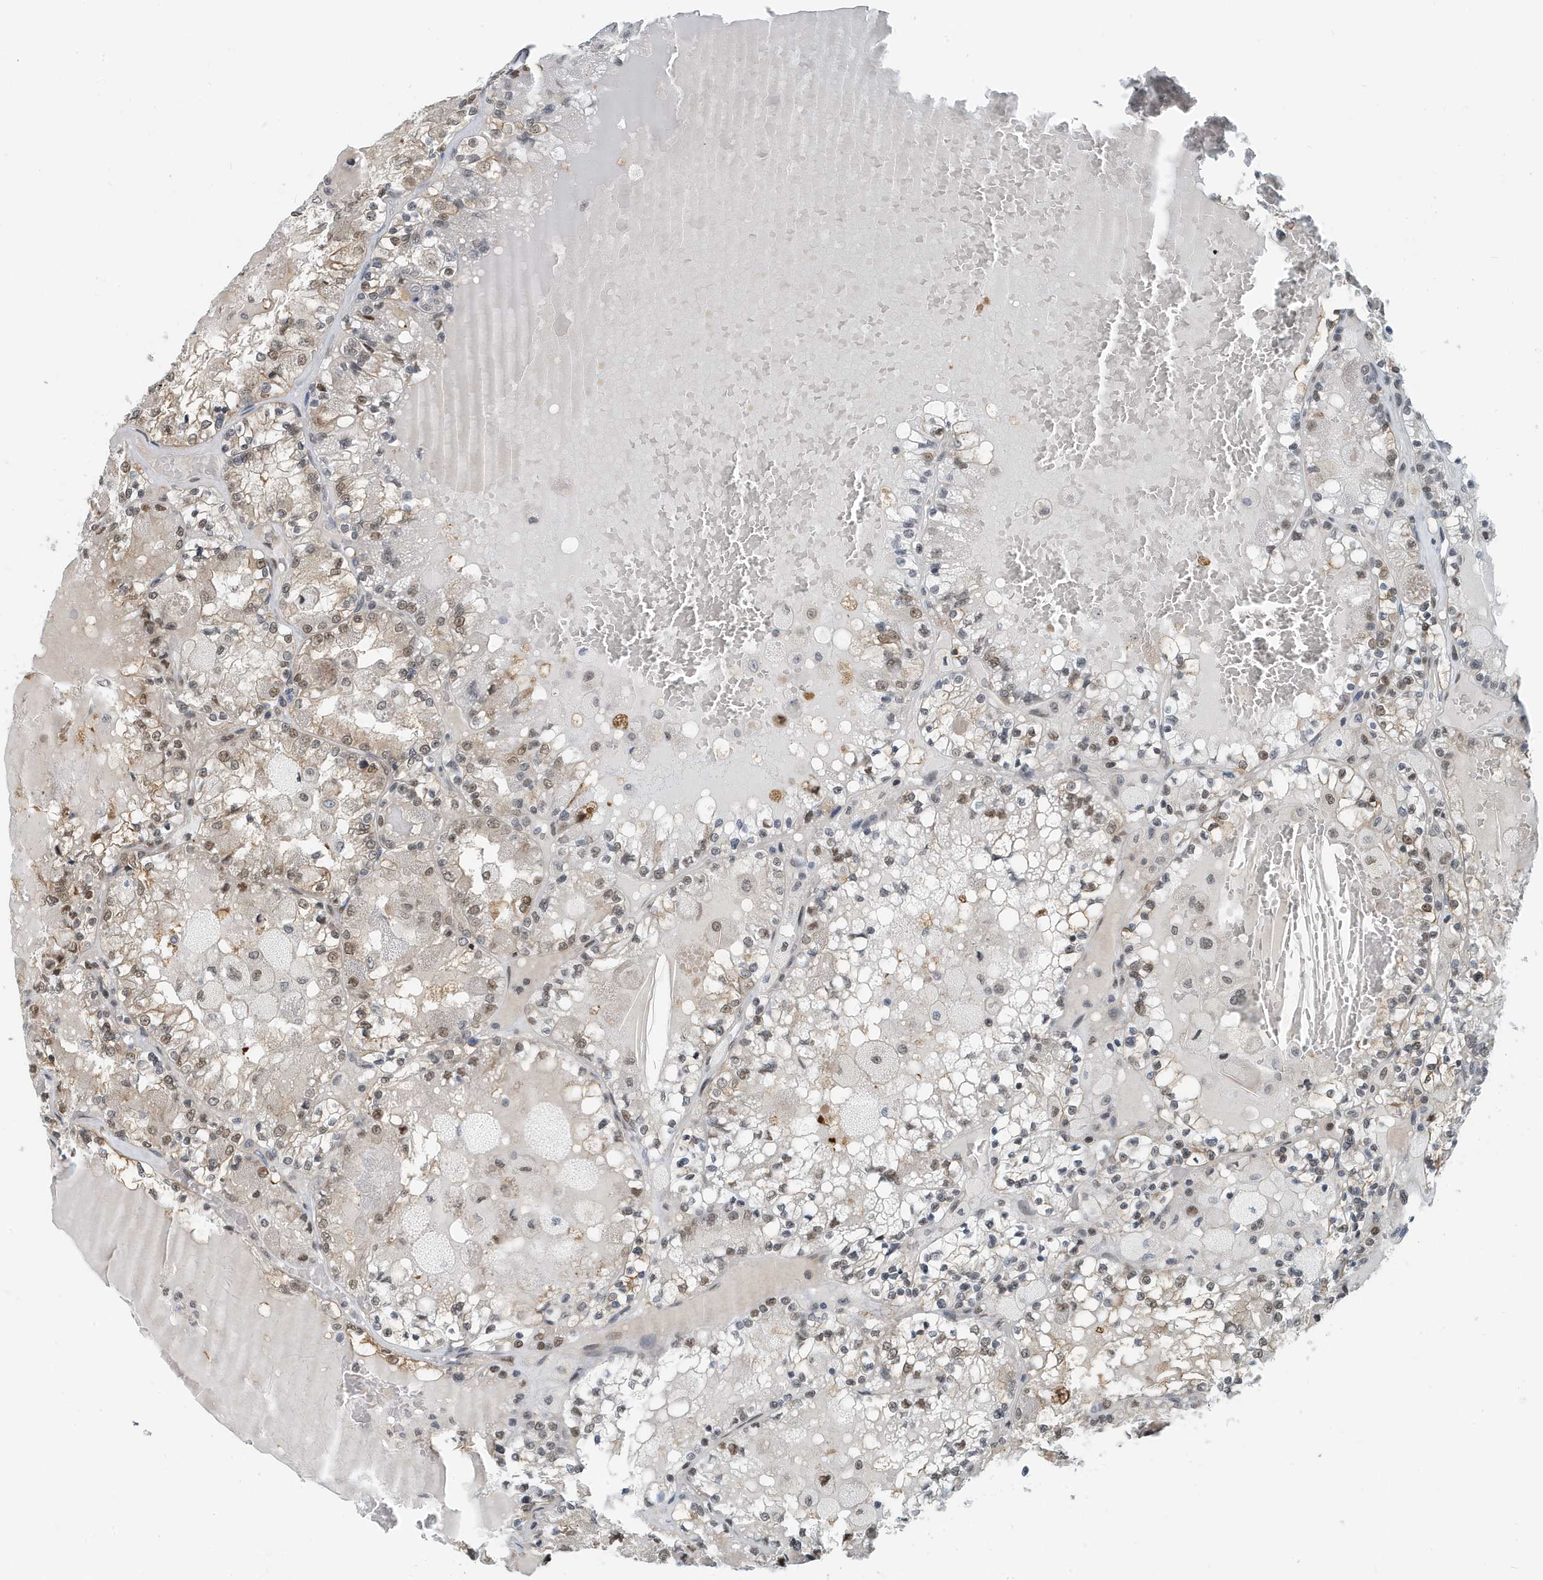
{"staining": {"intensity": "moderate", "quantity": "25%-75%", "location": "cytoplasmic/membranous,nuclear"}, "tissue": "renal cancer", "cell_type": "Tumor cells", "image_type": "cancer", "snomed": [{"axis": "morphology", "description": "Adenocarcinoma, NOS"}, {"axis": "topography", "description": "Kidney"}], "caption": "An immunohistochemistry photomicrograph of tumor tissue is shown. Protein staining in brown labels moderate cytoplasmic/membranous and nuclear positivity in renal cancer (adenocarcinoma) within tumor cells.", "gene": "KIF15", "patient": {"sex": "female", "age": 56}}